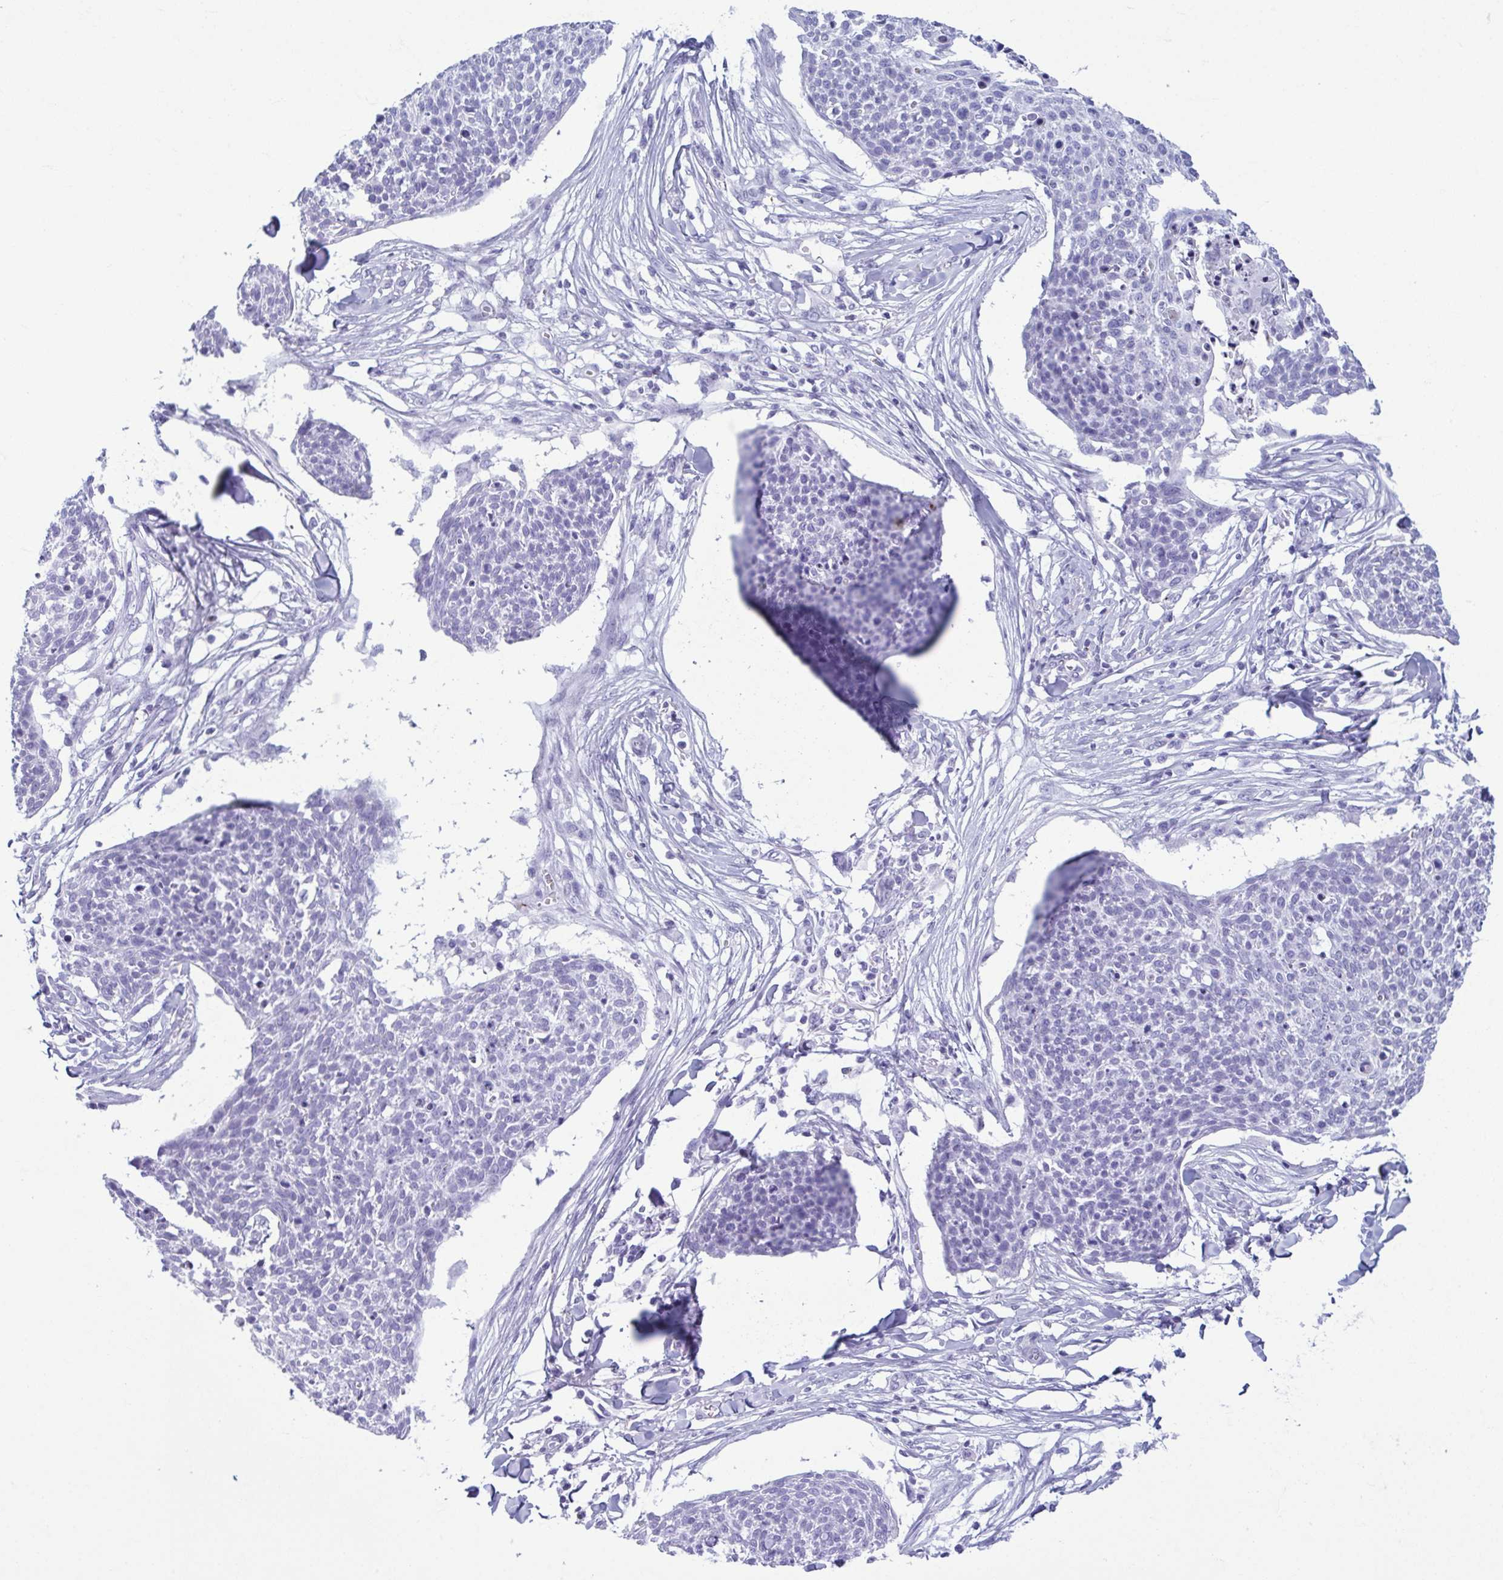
{"staining": {"intensity": "negative", "quantity": "none", "location": "none"}, "tissue": "skin cancer", "cell_type": "Tumor cells", "image_type": "cancer", "snomed": [{"axis": "morphology", "description": "Squamous cell carcinoma, NOS"}, {"axis": "topography", "description": "Skin"}, {"axis": "topography", "description": "Vulva"}], "caption": "Skin cancer stained for a protein using immunohistochemistry (IHC) shows no expression tumor cells.", "gene": "TCEAL3", "patient": {"sex": "female", "age": 75}}